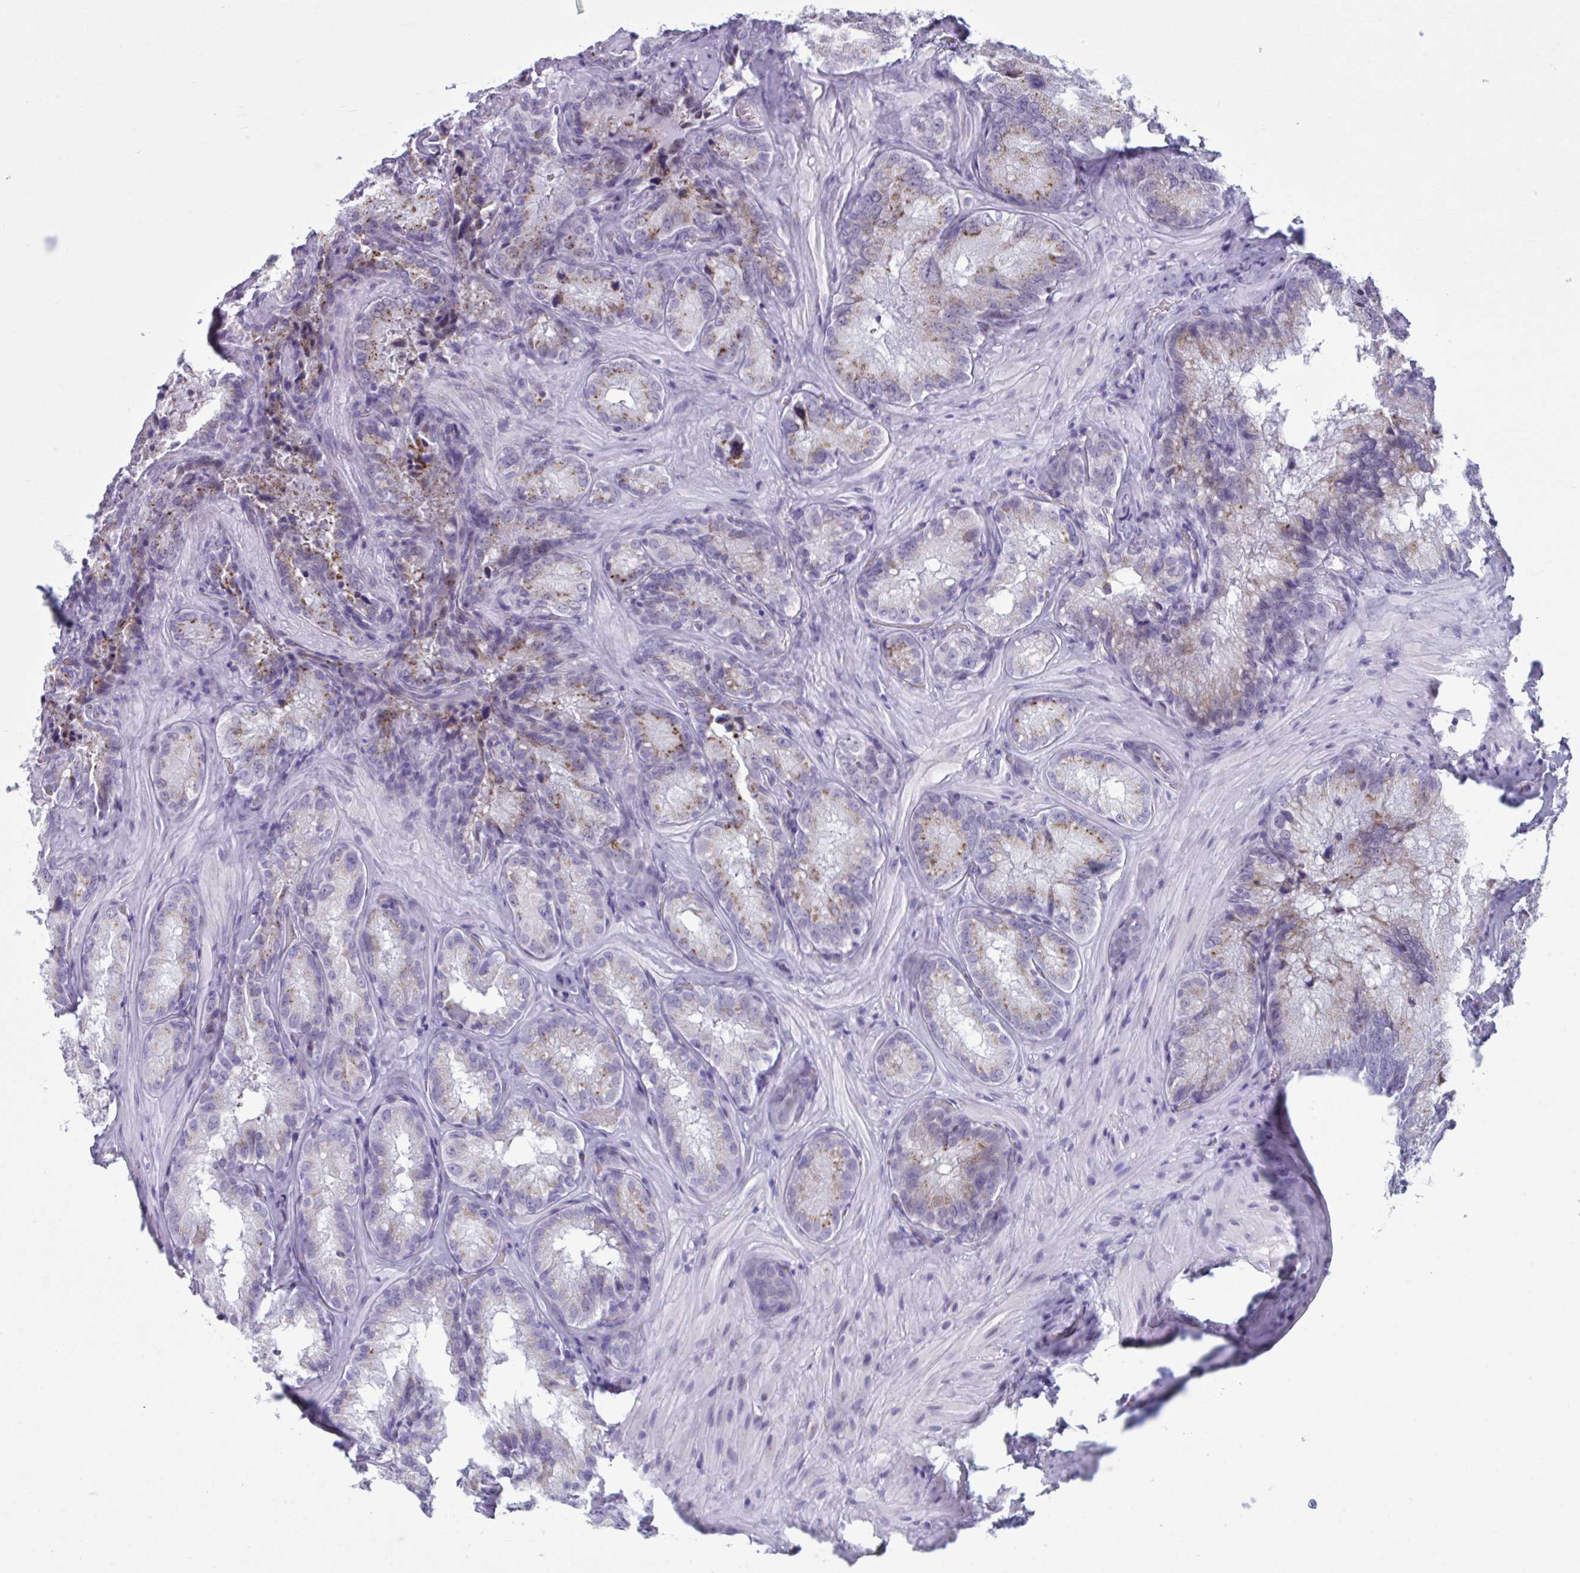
{"staining": {"intensity": "moderate", "quantity": "25%-75%", "location": "cytoplasmic/membranous"}, "tissue": "seminal vesicle", "cell_type": "Glandular cells", "image_type": "normal", "snomed": [{"axis": "morphology", "description": "Normal tissue, NOS"}, {"axis": "topography", "description": "Seminal veicle"}], "caption": "Benign seminal vesicle reveals moderate cytoplasmic/membranous expression in approximately 25%-75% of glandular cells, visualized by immunohistochemistry.", "gene": "ZNF682", "patient": {"sex": "male", "age": 47}}